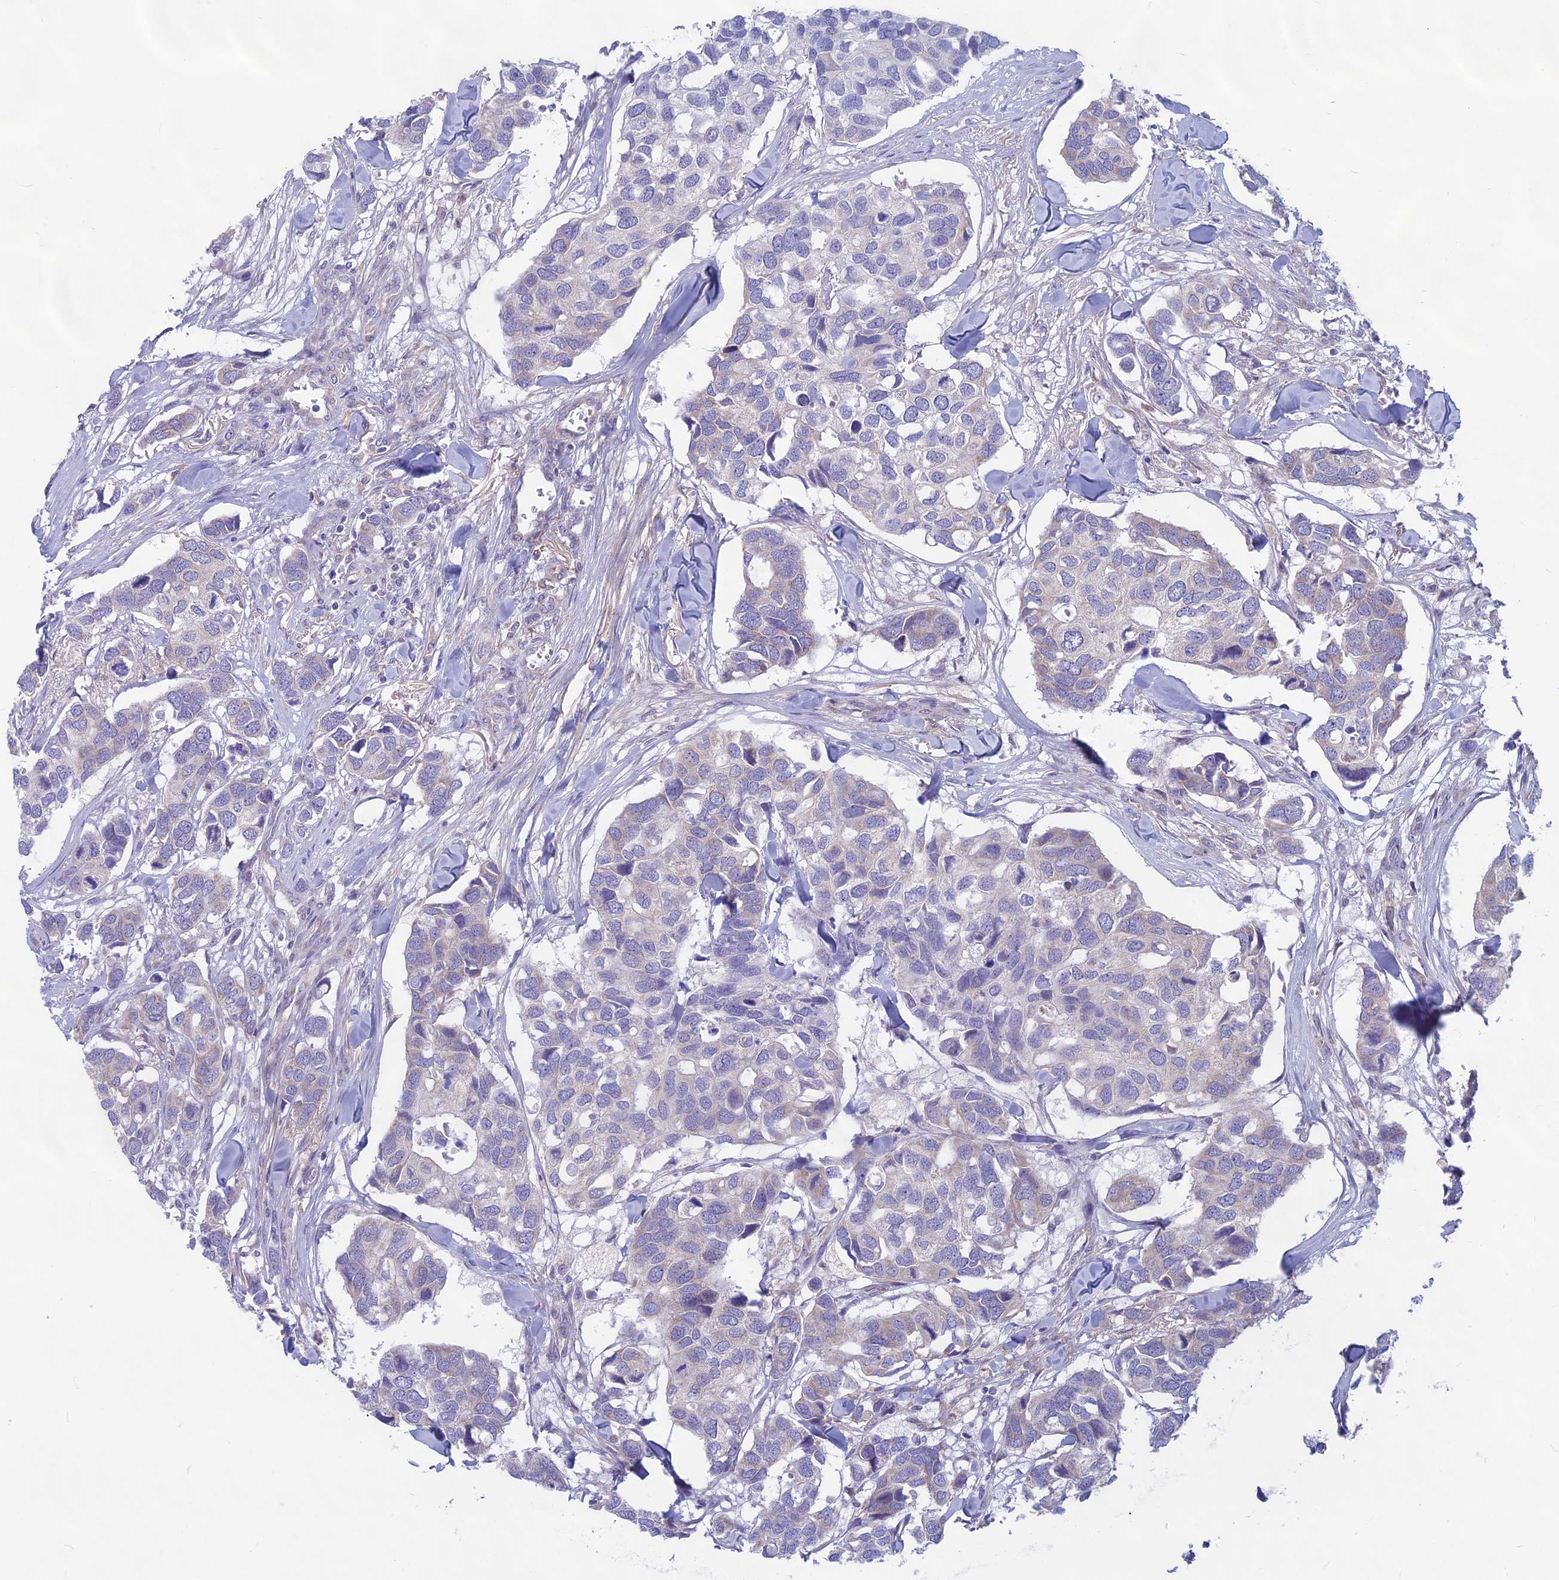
{"staining": {"intensity": "negative", "quantity": "none", "location": "none"}, "tissue": "breast cancer", "cell_type": "Tumor cells", "image_type": "cancer", "snomed": [{"axis": "morphology", "description": "Duct carcinoma"}, {"axis": "topography", "description": "Breast"}], "caption": "An immunohistochemistry histopathology image of breast cancer is shown. There is no staining in tumor cells of breast cancer. (DAB IHC visualized using brightfield microscopy, high magnification).", "gene": "PLAC9", "patient": {"sex": "female", "age": 83}}